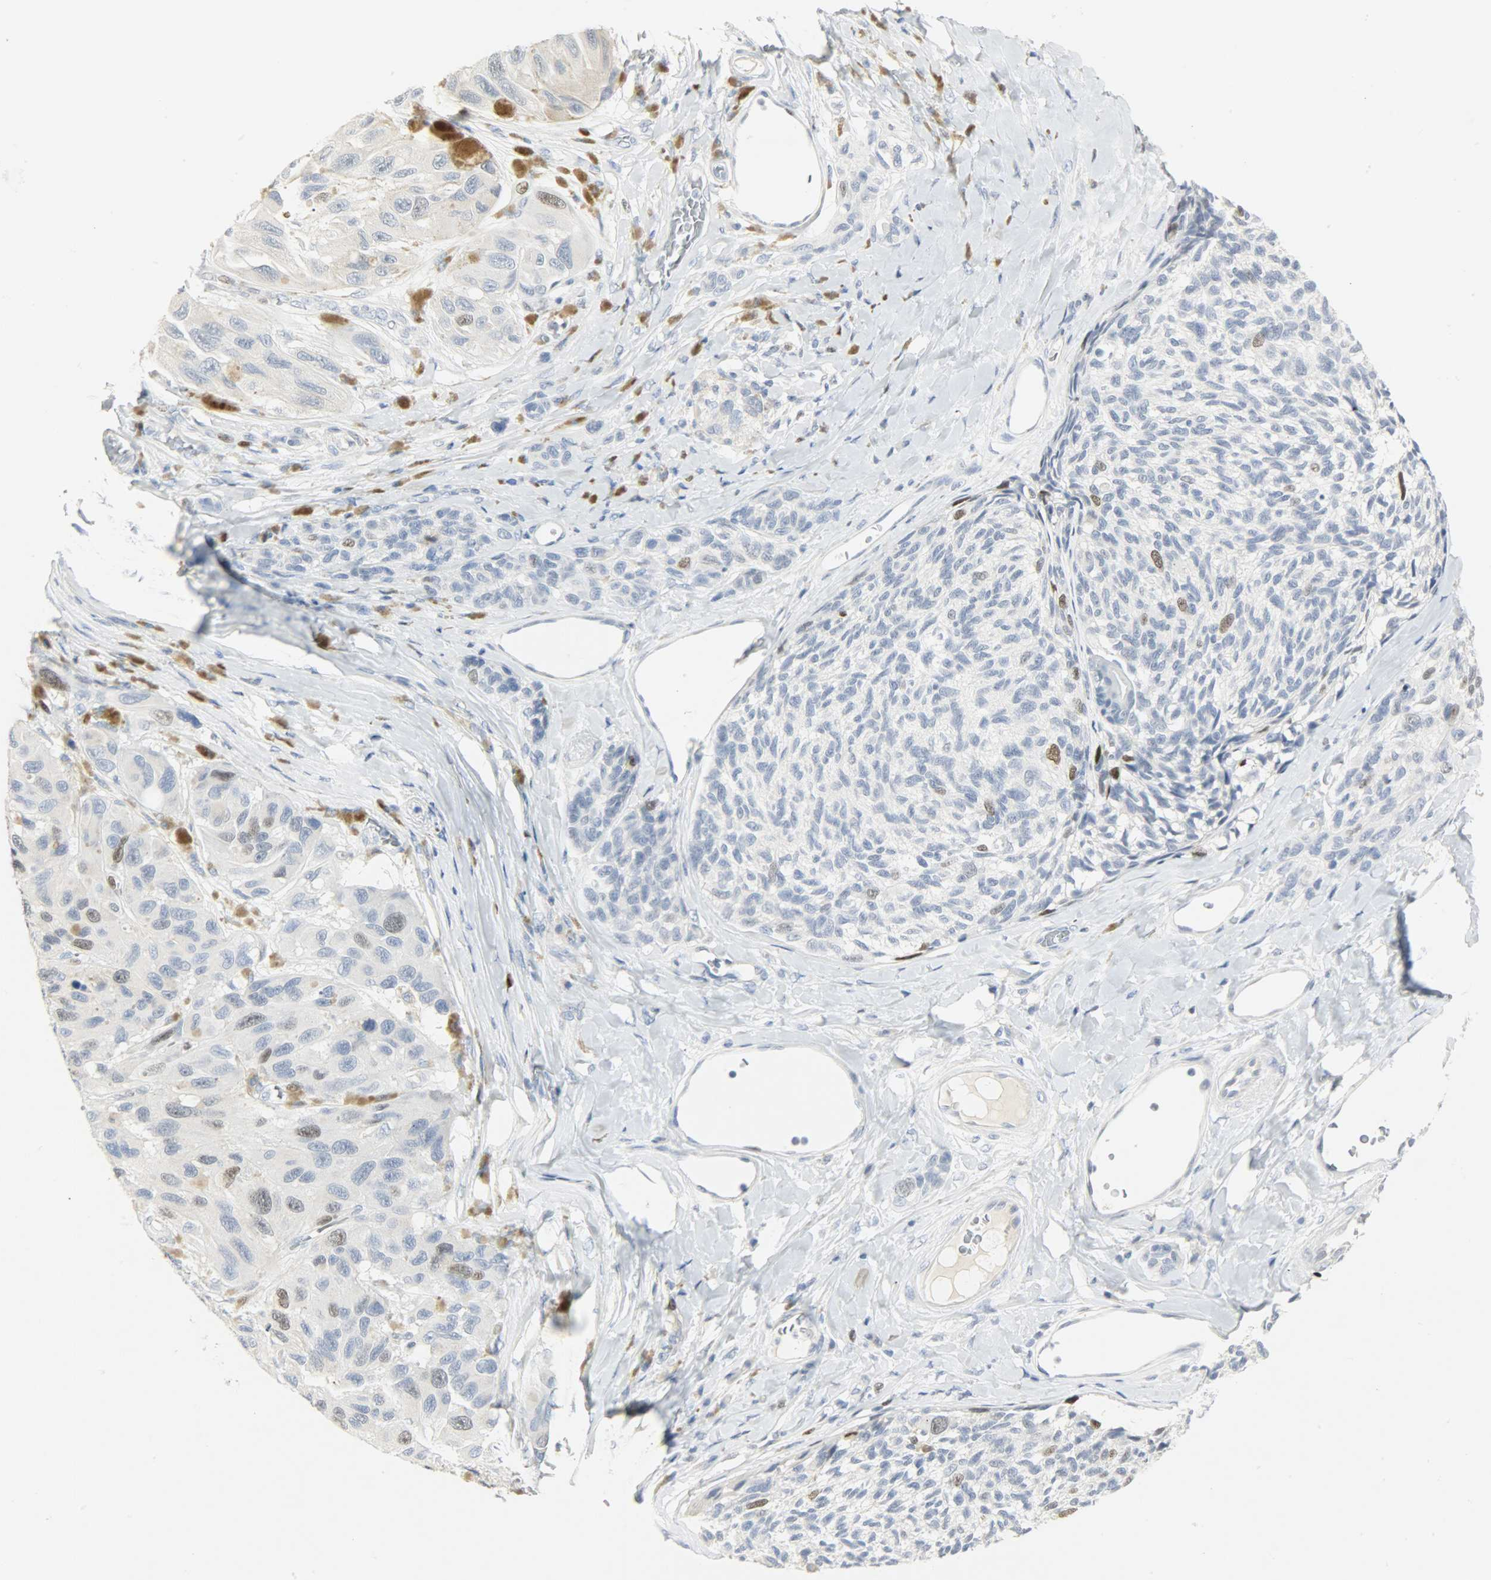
{"staining": {"intensity": "moderate", "quantity": "<25%", "location": "nuclear"}, "tissue": "melanoma", "cell_type": "Tumor cells", "image_type": "cancer", "snomed": [{"axis": "morphology", "description": "Malignant melanoma, NOS"}, {"axis": "topography", "description": "Skin"}], "caption": "There is low levels of moderate nuclear expression in tumor cells of malignant melanoma, as demonstrated by immunohistochemical staining (brown color).", "gene": "HELLS", "patient": {"sex": "female", "age": 73}}